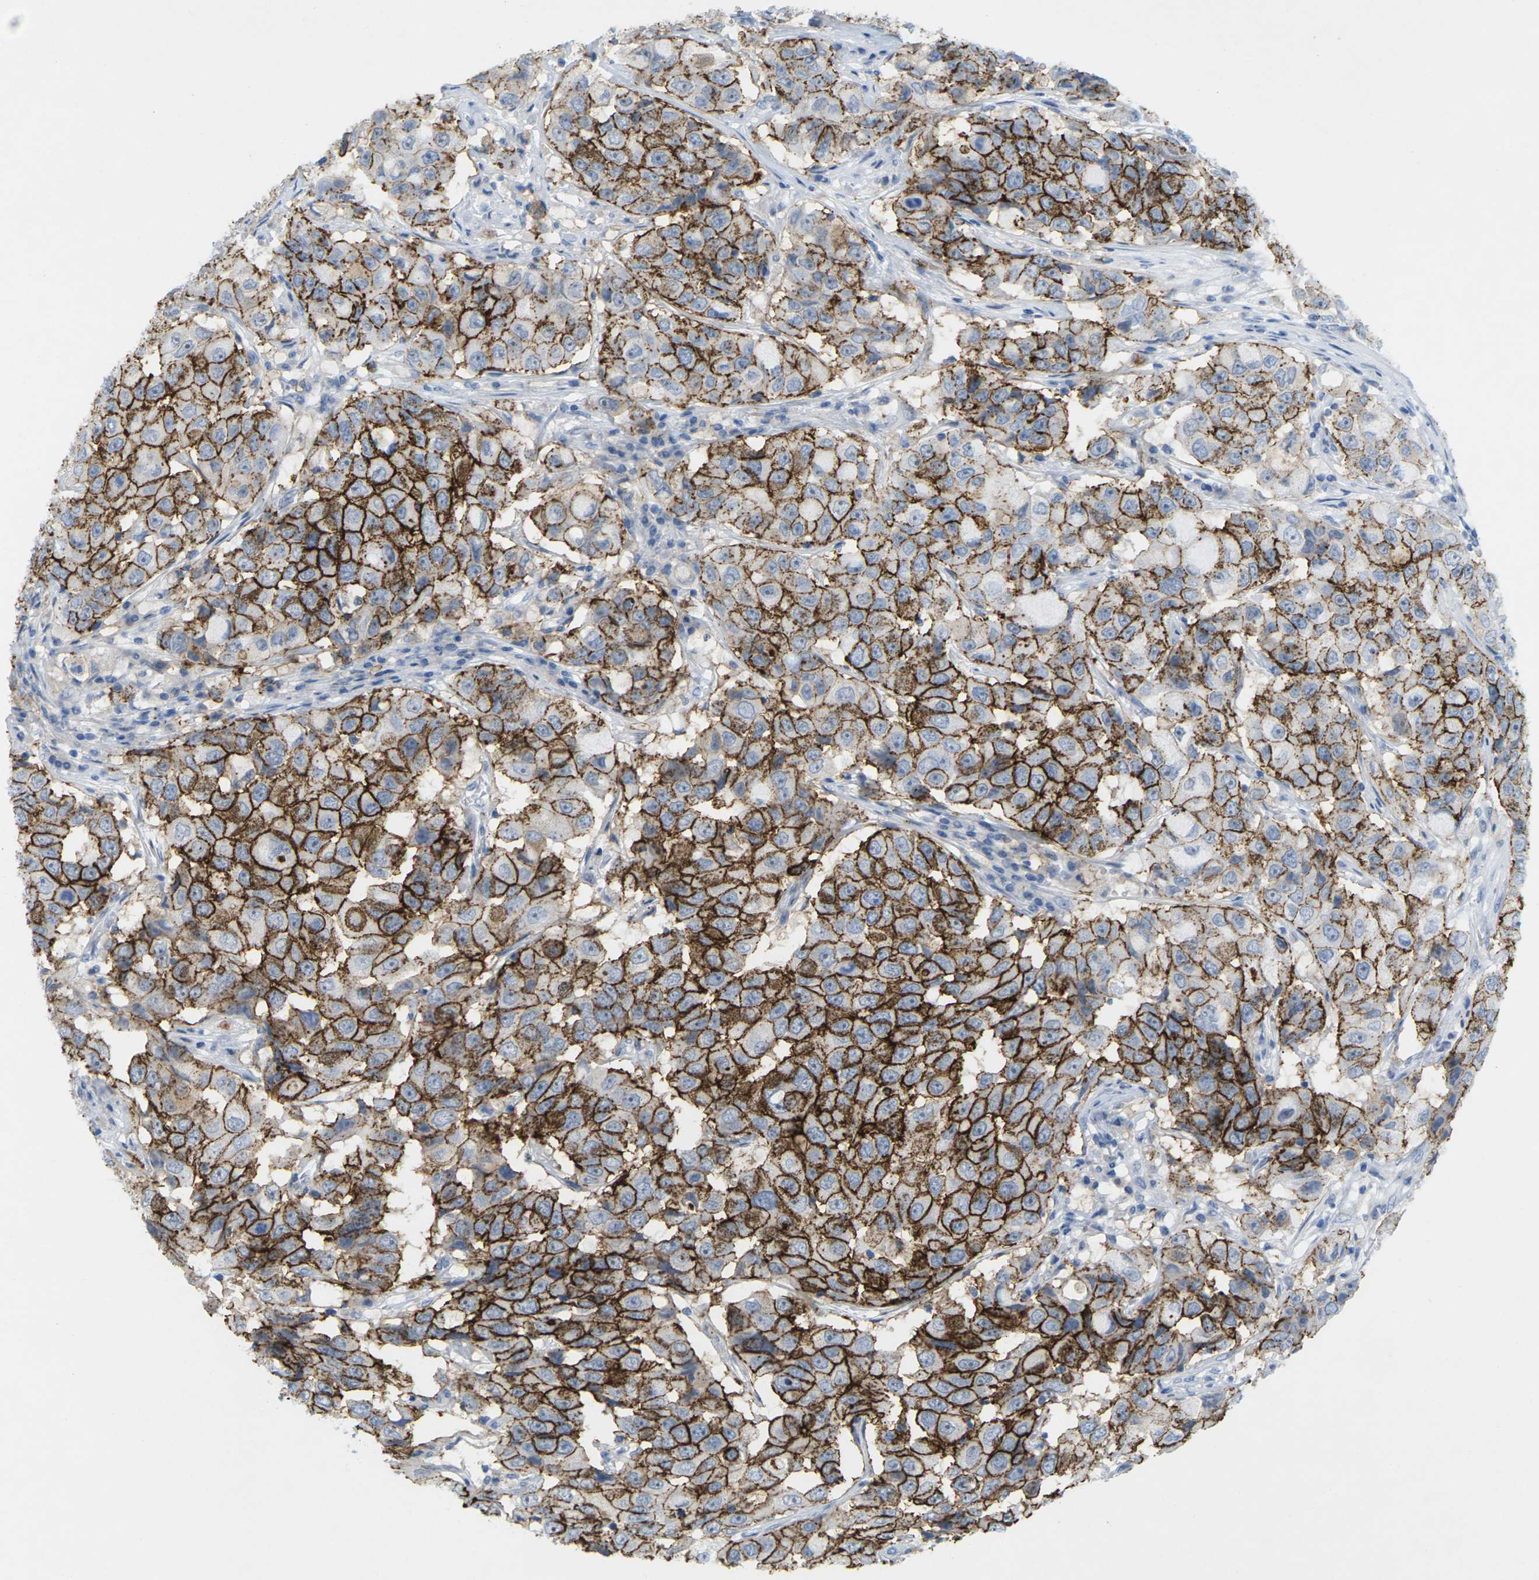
{"staining": {"intensity": "strong", "quantity": ">75%", "location": "cytoplasmic/membranous"}, "tissue": "breast cancer", "cell_type": "Tumor cells", "image_type": "cancer", "snomed": [{"axis": "morphology", "description": "Duct carcinoma"}, {"axis": "topography", "description": "Breast"}], "caption": "Tumor cells display strong cytoplasmic/membranous expression in approximately >75% of cells in breast cancer. (Stains: DAB in brown, nuclei in blue, Microscopy: brightfield microscopy at high magnification).", "gene": "CLDN3", "patient": {"sex": "female", "age": 27}}